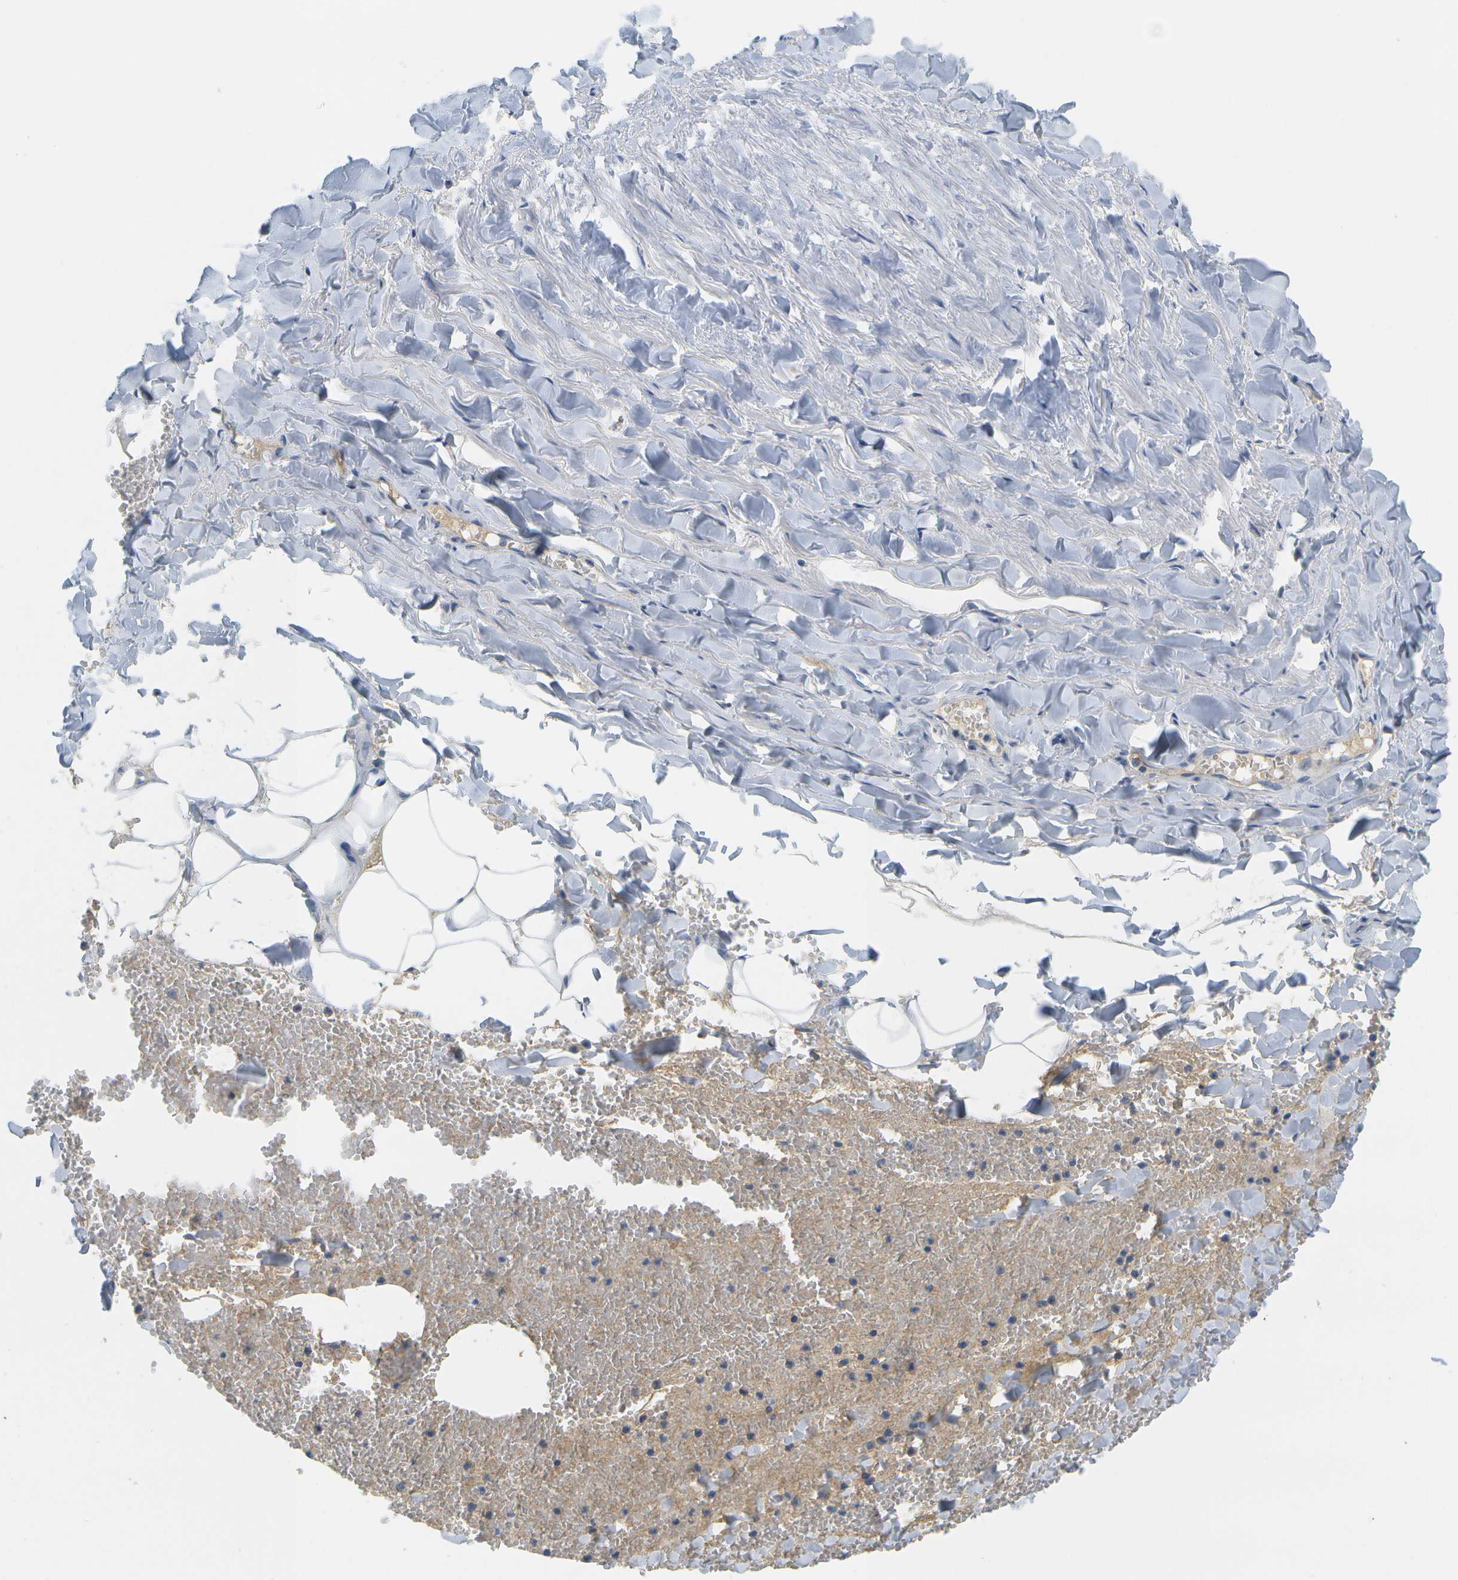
{"staining": {"intensity": "negative", "quantity": "none", "location": "none"}, "tissue": "adipose tissue", "cell_type": "Adipocytes", "image_type": "normal", "snomed": [{"axis": "morphology", "description": "Normal tissue, NOS"}, {"axis": "topography", "description": "Adipose tissue"}, {"axis": "topography", "description": "Peripheral nerve tissue"}], "caption": "IHC micrograph of unremarkable adipose tissue stained for a protein (brown), which reveals no staining in adipocytes.", "gene": "SERPINA1", "patient": {"sex": "male", "age": 52}}